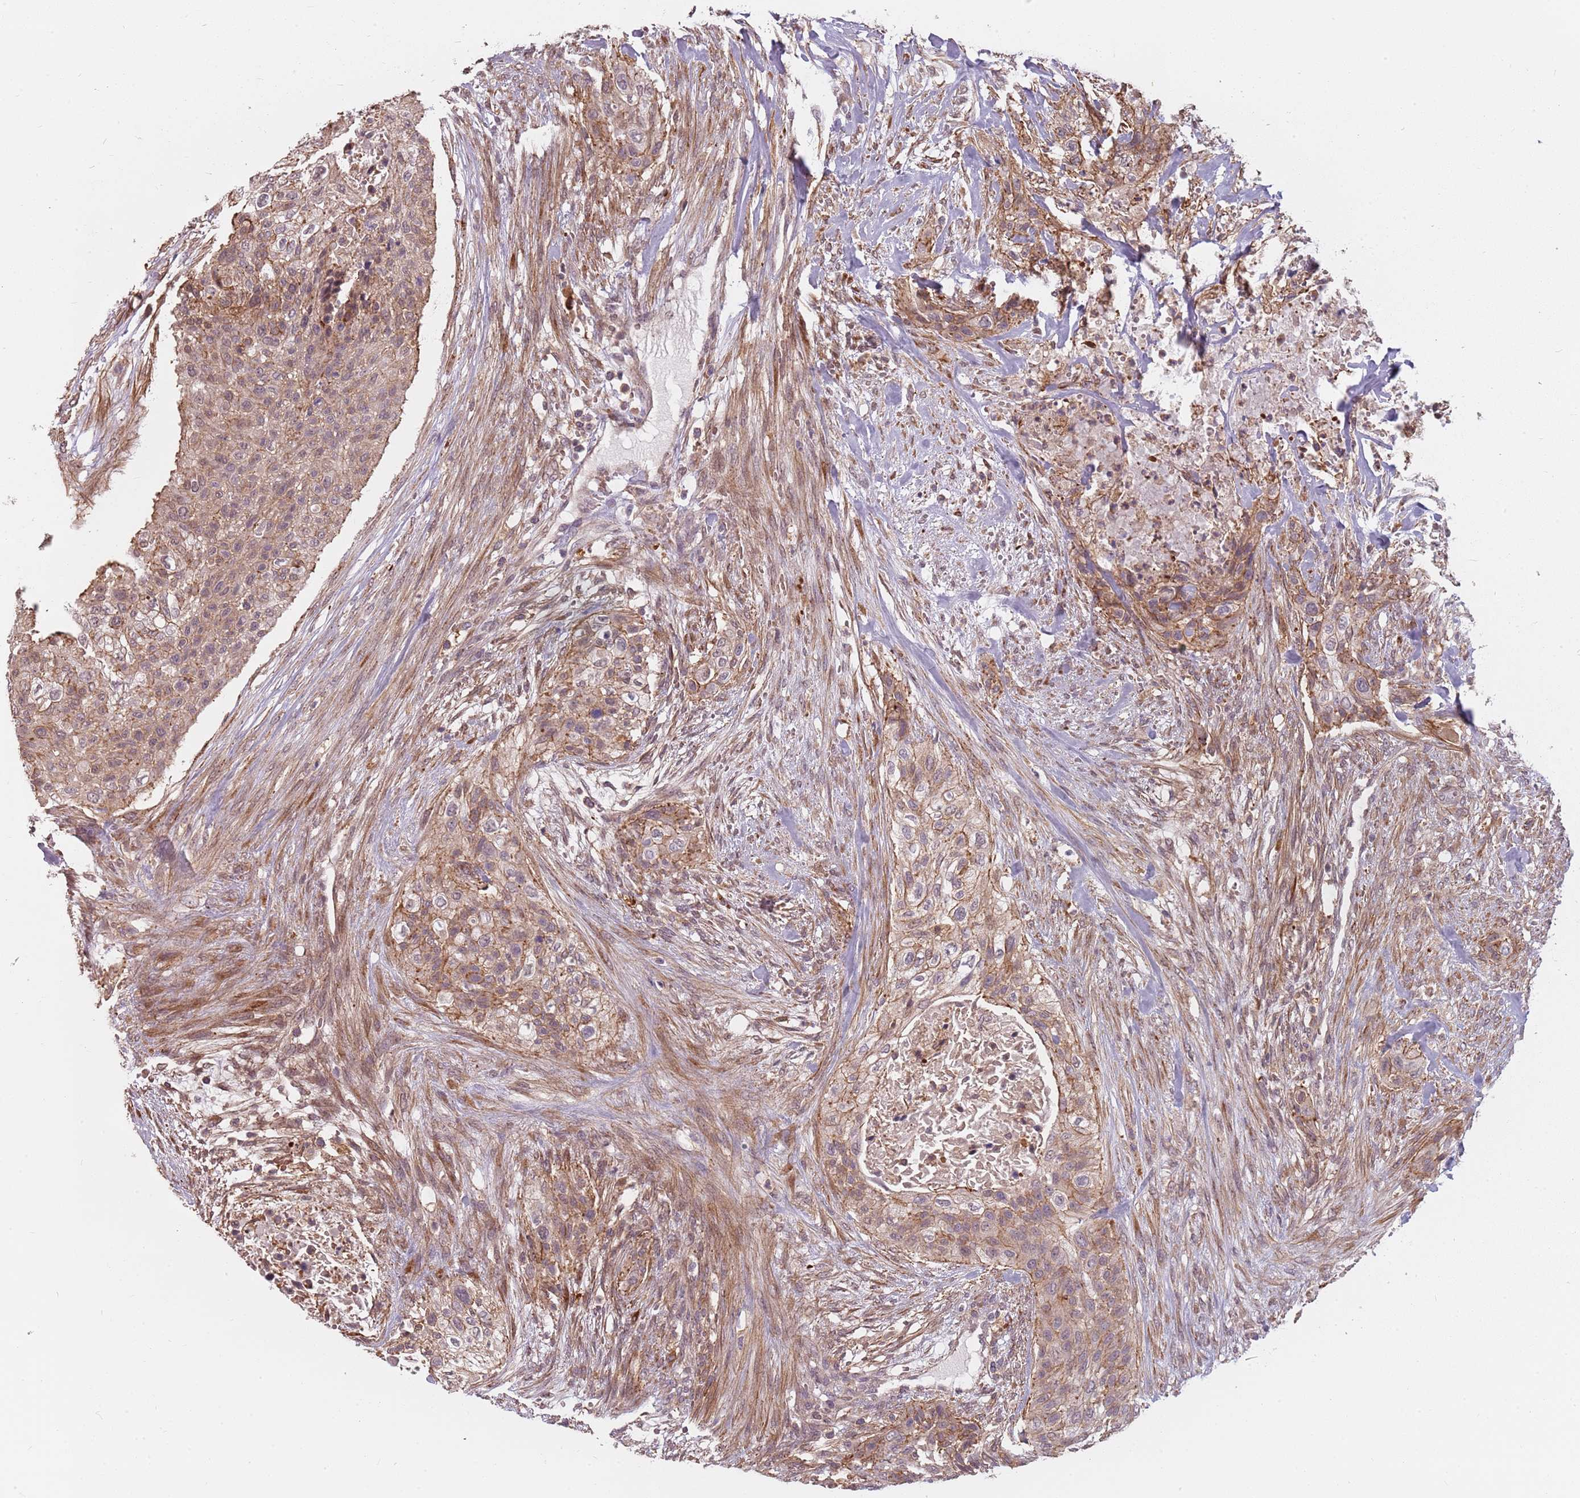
{"staining": {"intensity": "moderate", "quantity": ">75%", "location": "cytoplasmic/membranous"}, "tissue": "urothelial cancer", "cell_type": "Tumor cells", "image_type": "cancer", "snomed": [{"axis": "morphology", "description": "Urothelial carcinoma, High grade"}, {"axis": "topography", "description": "Urinary bladder"}], "caption": "This is a histology image of IHC staining of urothelial cancer, which shows moderate staining in the cytoplasmic/membranous of tumor cells.", "gene": "PPP1R14C", "patient": {"sex": "male", "age": 35}}